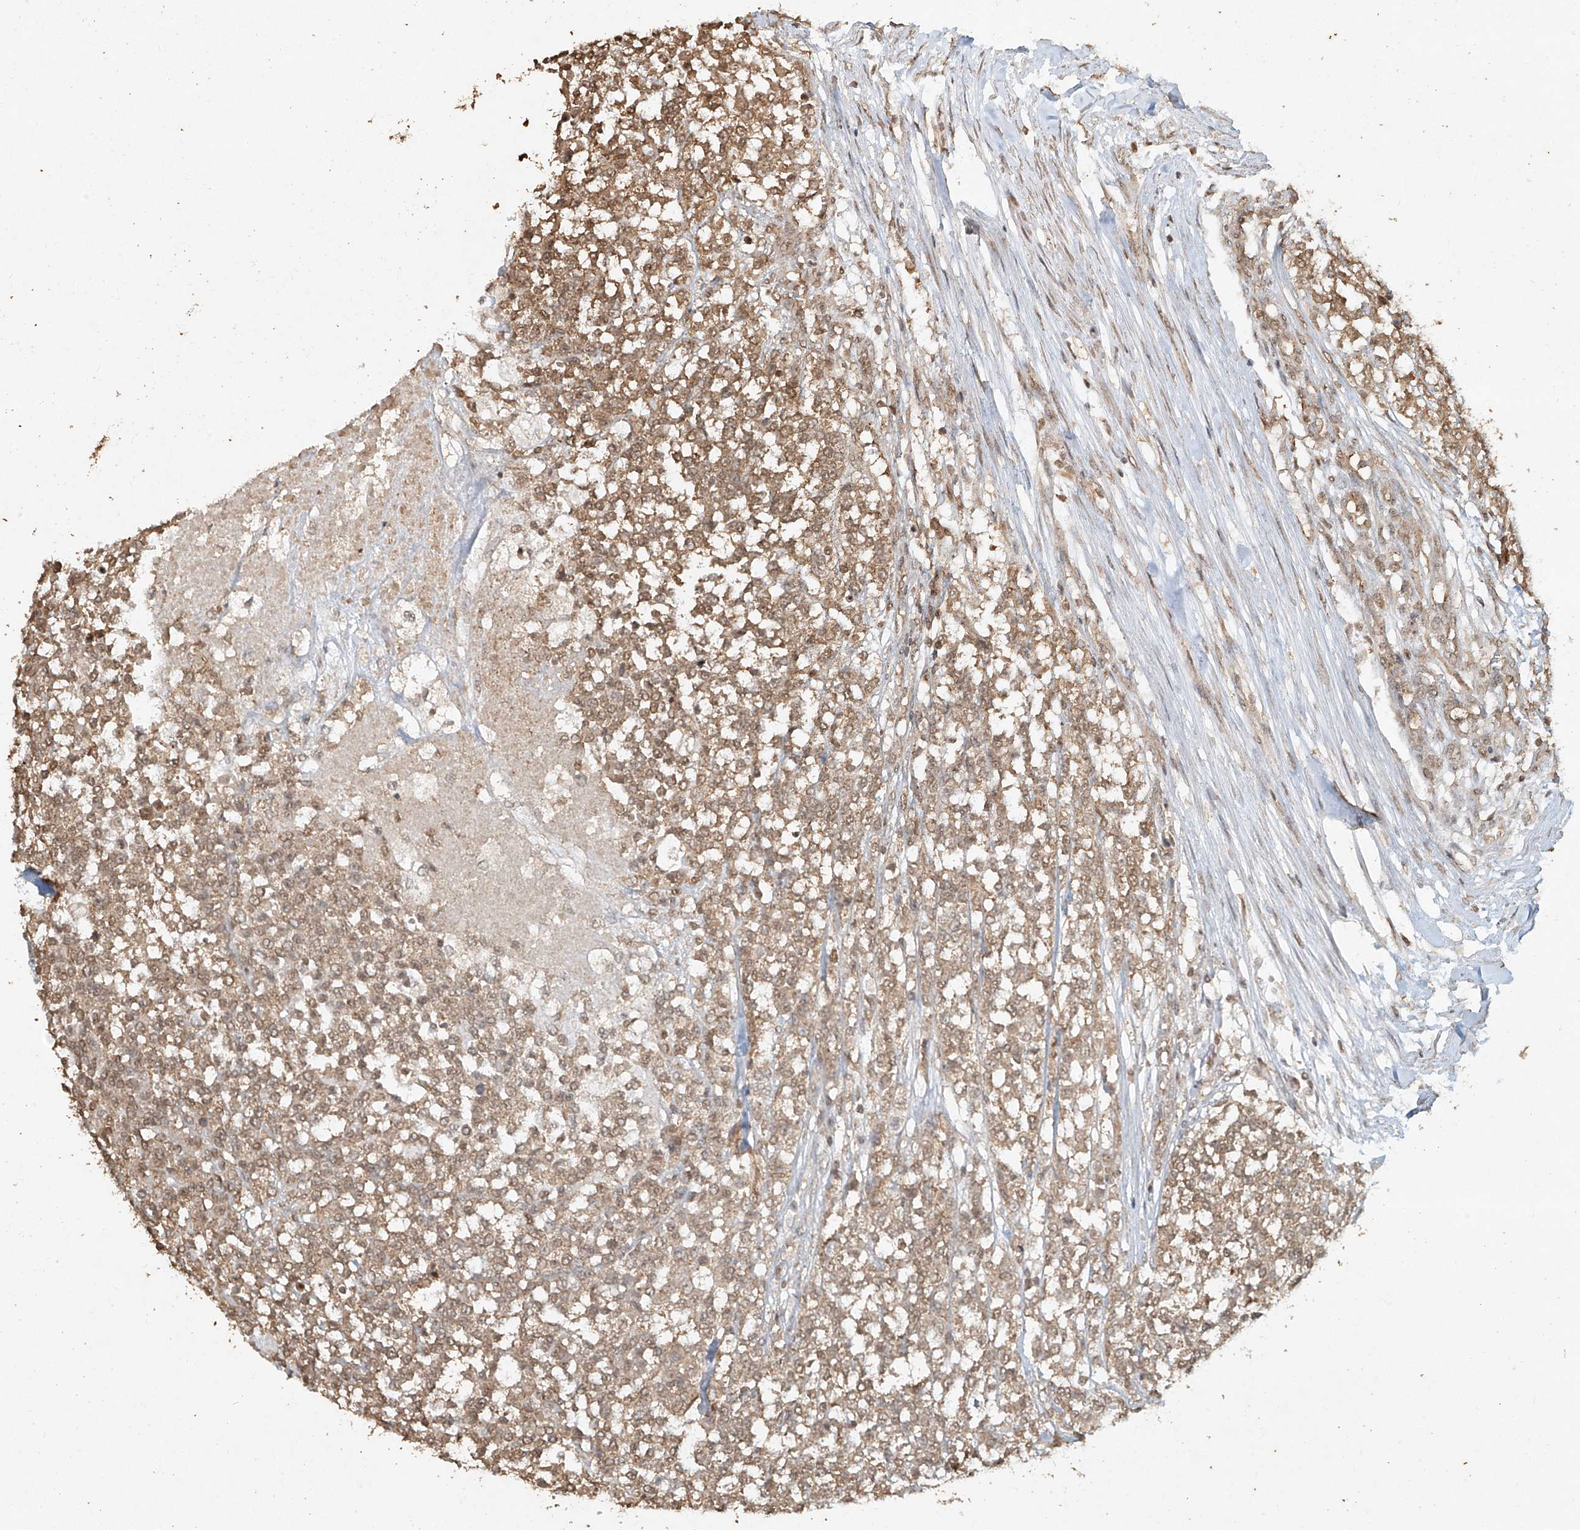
{"staining": {"intensity": "moderate", "quantity": ">75%", "location": "cytoplasmic/membranous,nuclear"}, "tissue": "testis cancer", "cell_type": "Tumor cells", "image_type": "cancer", "snomed": [{"axis": "morphology", "description": "Seminoma, NOS"}, {"axis": "topography", "description": "Testis"}], "caption": "This is a histology image of immunohistochemistry (IHC) staining of testis cancer, which shows moderate staining in the cytoplasmic/membranous and nuclear of tumor cells.", "gene": "TIGAR", "patient": {"sex": "male", "age": 59}}